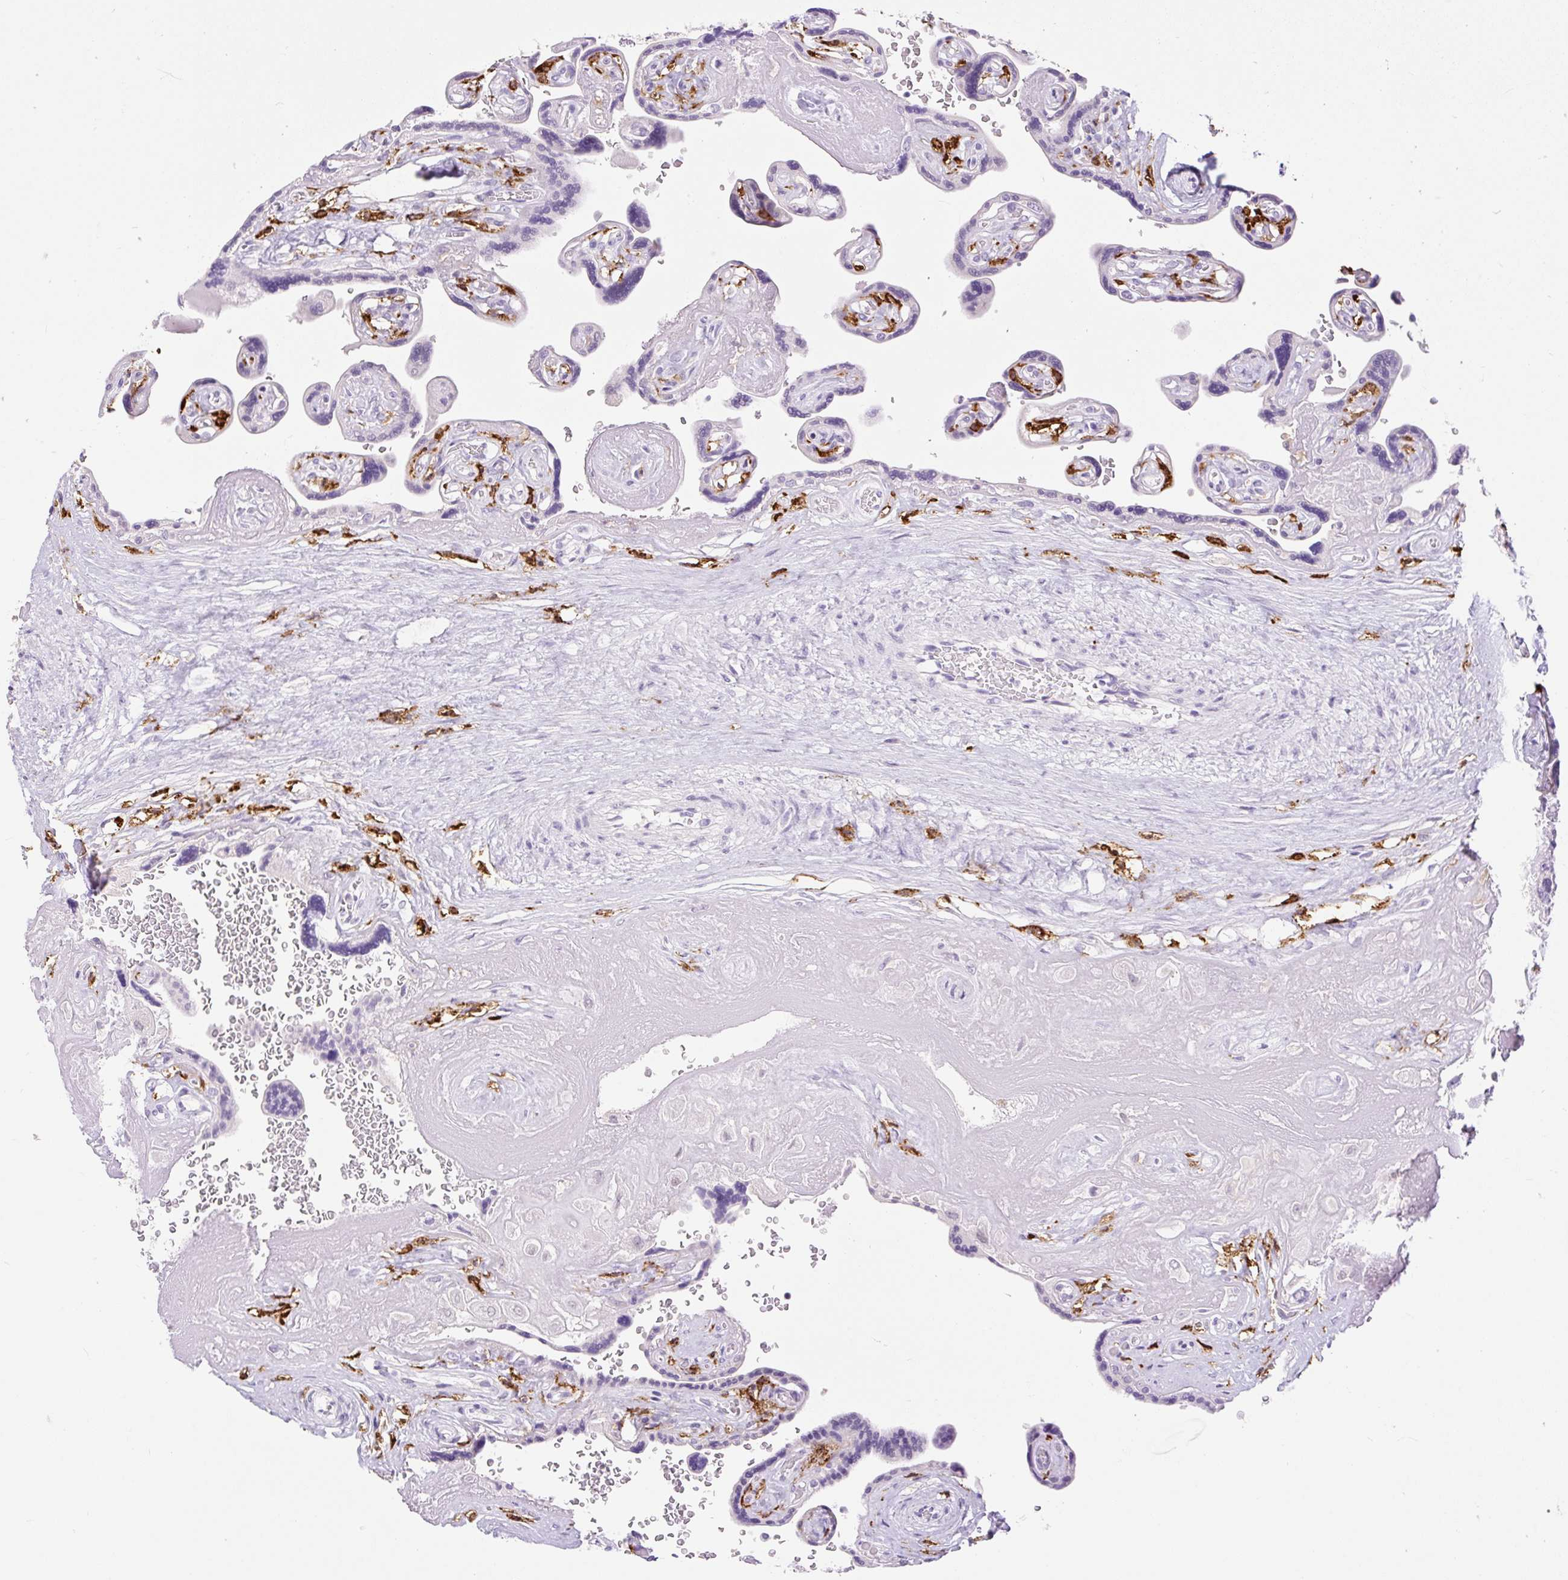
{"staining": {"intensity": "negative", "quantity": "none", "location": "none"}, "tissue": "placenta", "cell_type": "Decidual cells", "image_type": "normal", "snomed": [{"axis": "morphology", "description": "Normal tissue, NOS"}, {"axis": "topography", "description": "Placenta"}], "caption": "Protein analysis of unremarkable placenta displays no significant expression in decidual cells.", "gene": "SIGLEC1", "patient": {"sex": "female", "age": 32}}